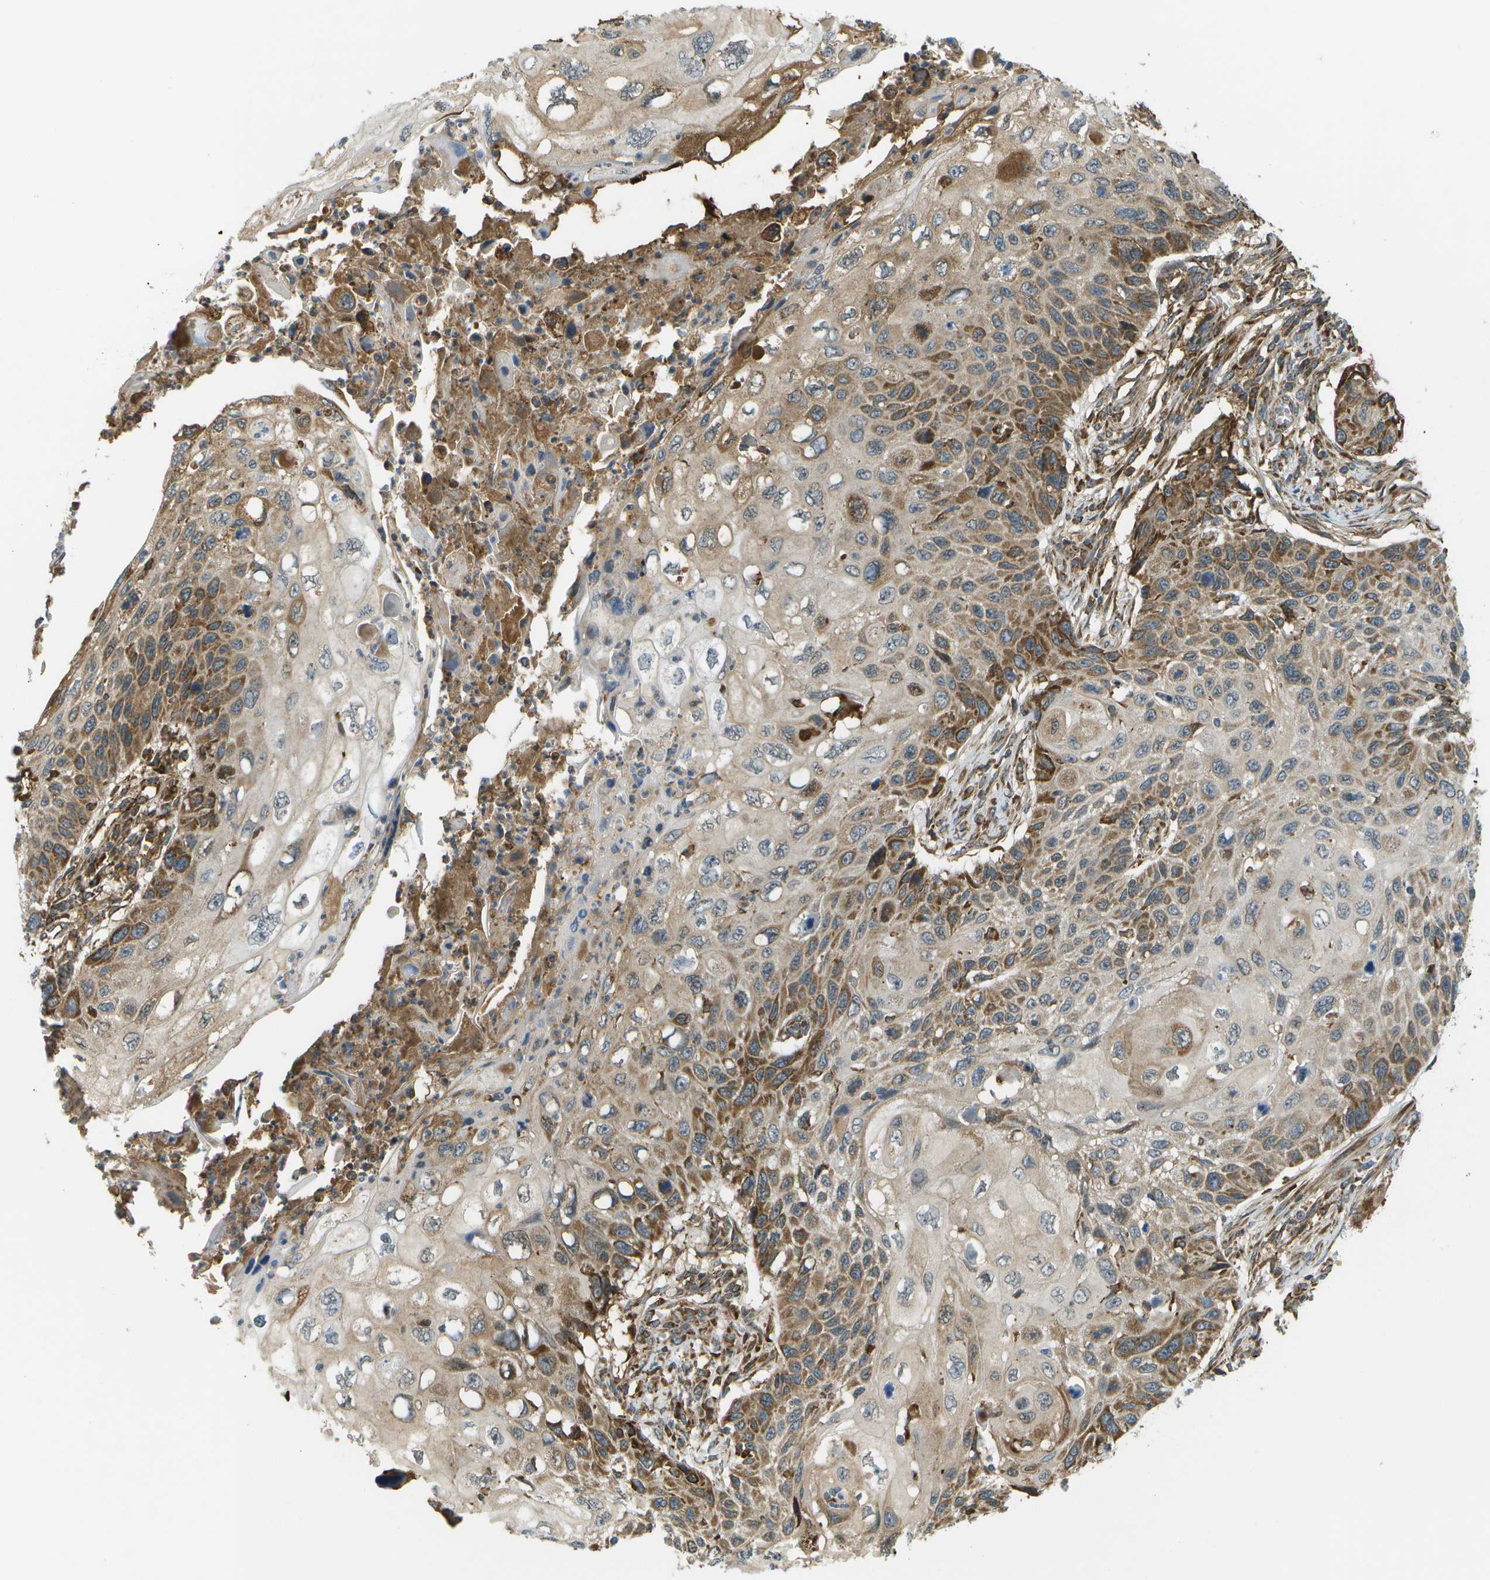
{"staining": {"intensity": "strong", "quantity": "<25%", "location": "cytoplasmic/membranous"}, "tissue": "cervical cancer", "cell_type": "Tumor cells", "image_type": "cancer", "snomed": [{"axis": "morphology", "description": "Squamous cell carcinoma, NOS"}, {"axis": "topography", "description": "Cervix"}], "caption": "A brown stain labels strong cytoplasmic/membranous staining of a protein in human cervical cancer (squamous cell carcinoma) tumor cells.", "gene": "USP30", "patient": {"sex": "female", "age": 70}}